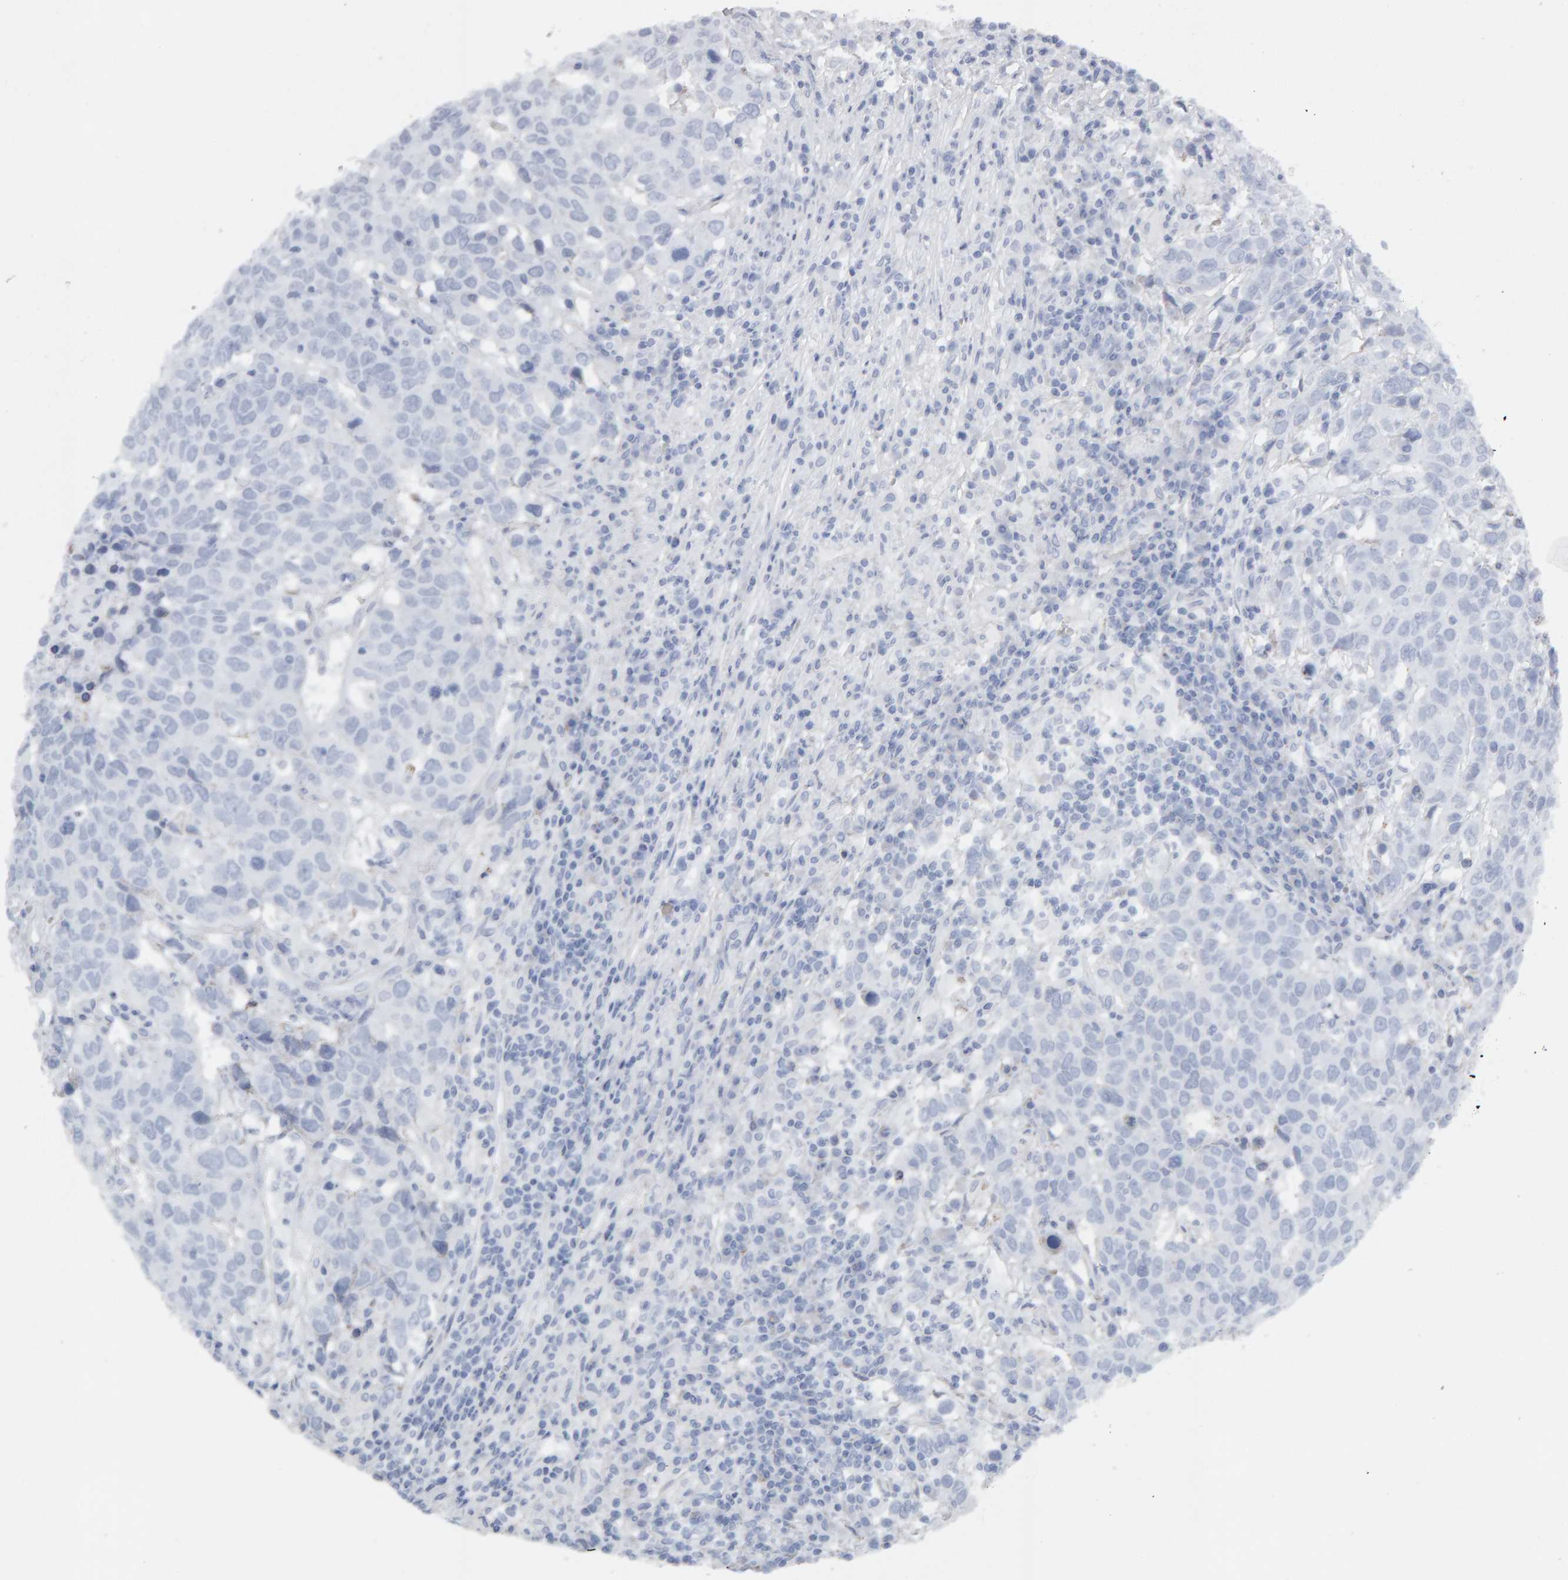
{"staining": {"intensity": "negative", "quantity": "none", "location": "none"}, "tissue": "head and neck cancer", "cell_type": "Tumor cells", "image_type": "cancer", "snomed": [{"axis": "morphology", "description": "Squamous cell carcinoma, NOS"}, {"axis": "topography", "description": "Head-Neck"}], "caption": "Tumor cells show no significant positivity in head and neck squamous cell carcinoma.", "gene": "ENGASE", "patient": {"sex": "male", "age": 66}}